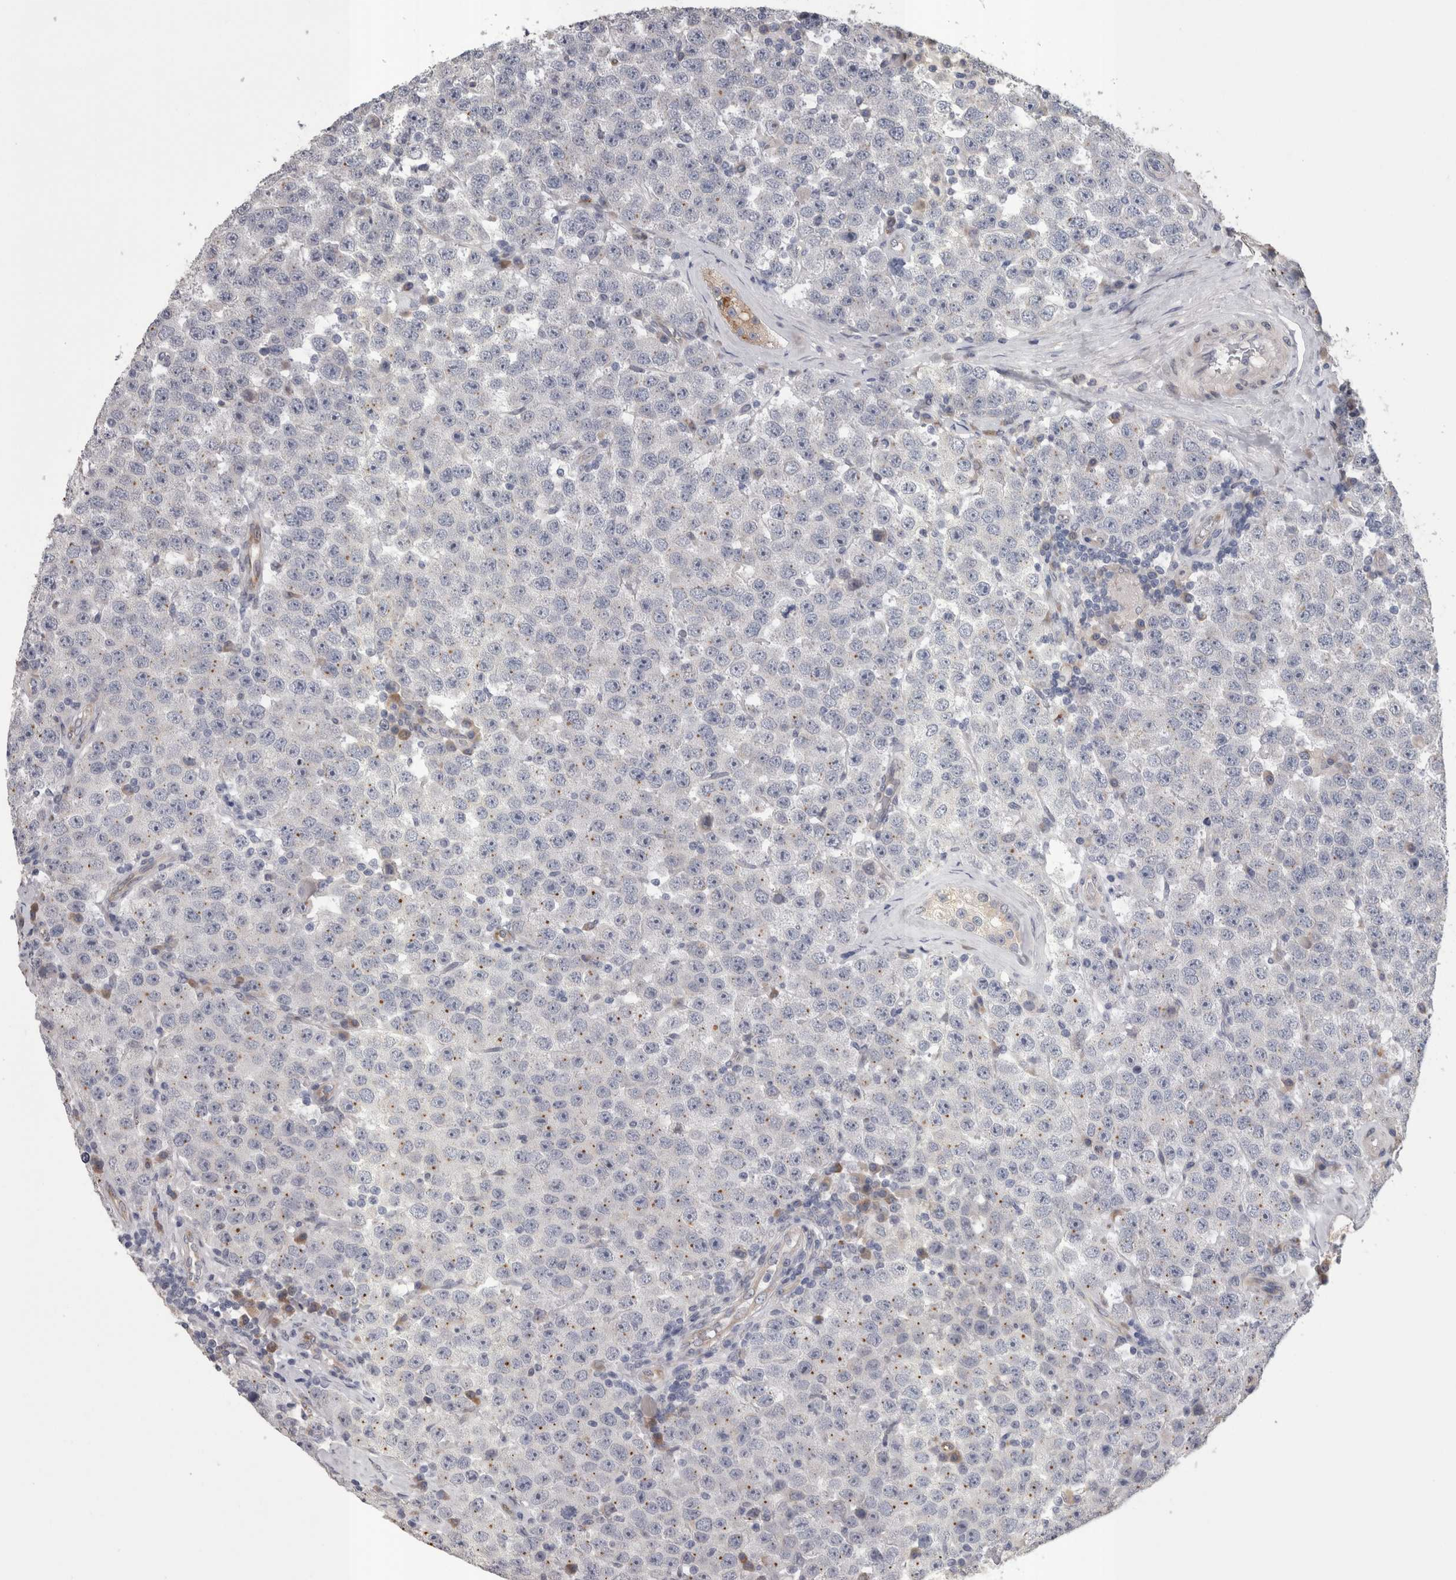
{"staining": {"intensity": "weak", "quantity": "<25%", "location": "cytoplasmic/membranous"}, "tissue": "testis cancer", "cell_type": "Tumor cells", "image_type": "cancer", "snomed": [{"axis": "morphology", "description": "Seminoma, NOS"}, {"axis": "topography", "description": "Testis"}], "caption": "Immunohistochemistry (IHC) image of neoplastic tissue: seminoma (testis) stained with DAB (3,3'-diaminobenzidine) shows no significant protein expression in tumor cells.", "gene": "STC1", "patient": {"sex": "male", "age": 28}}